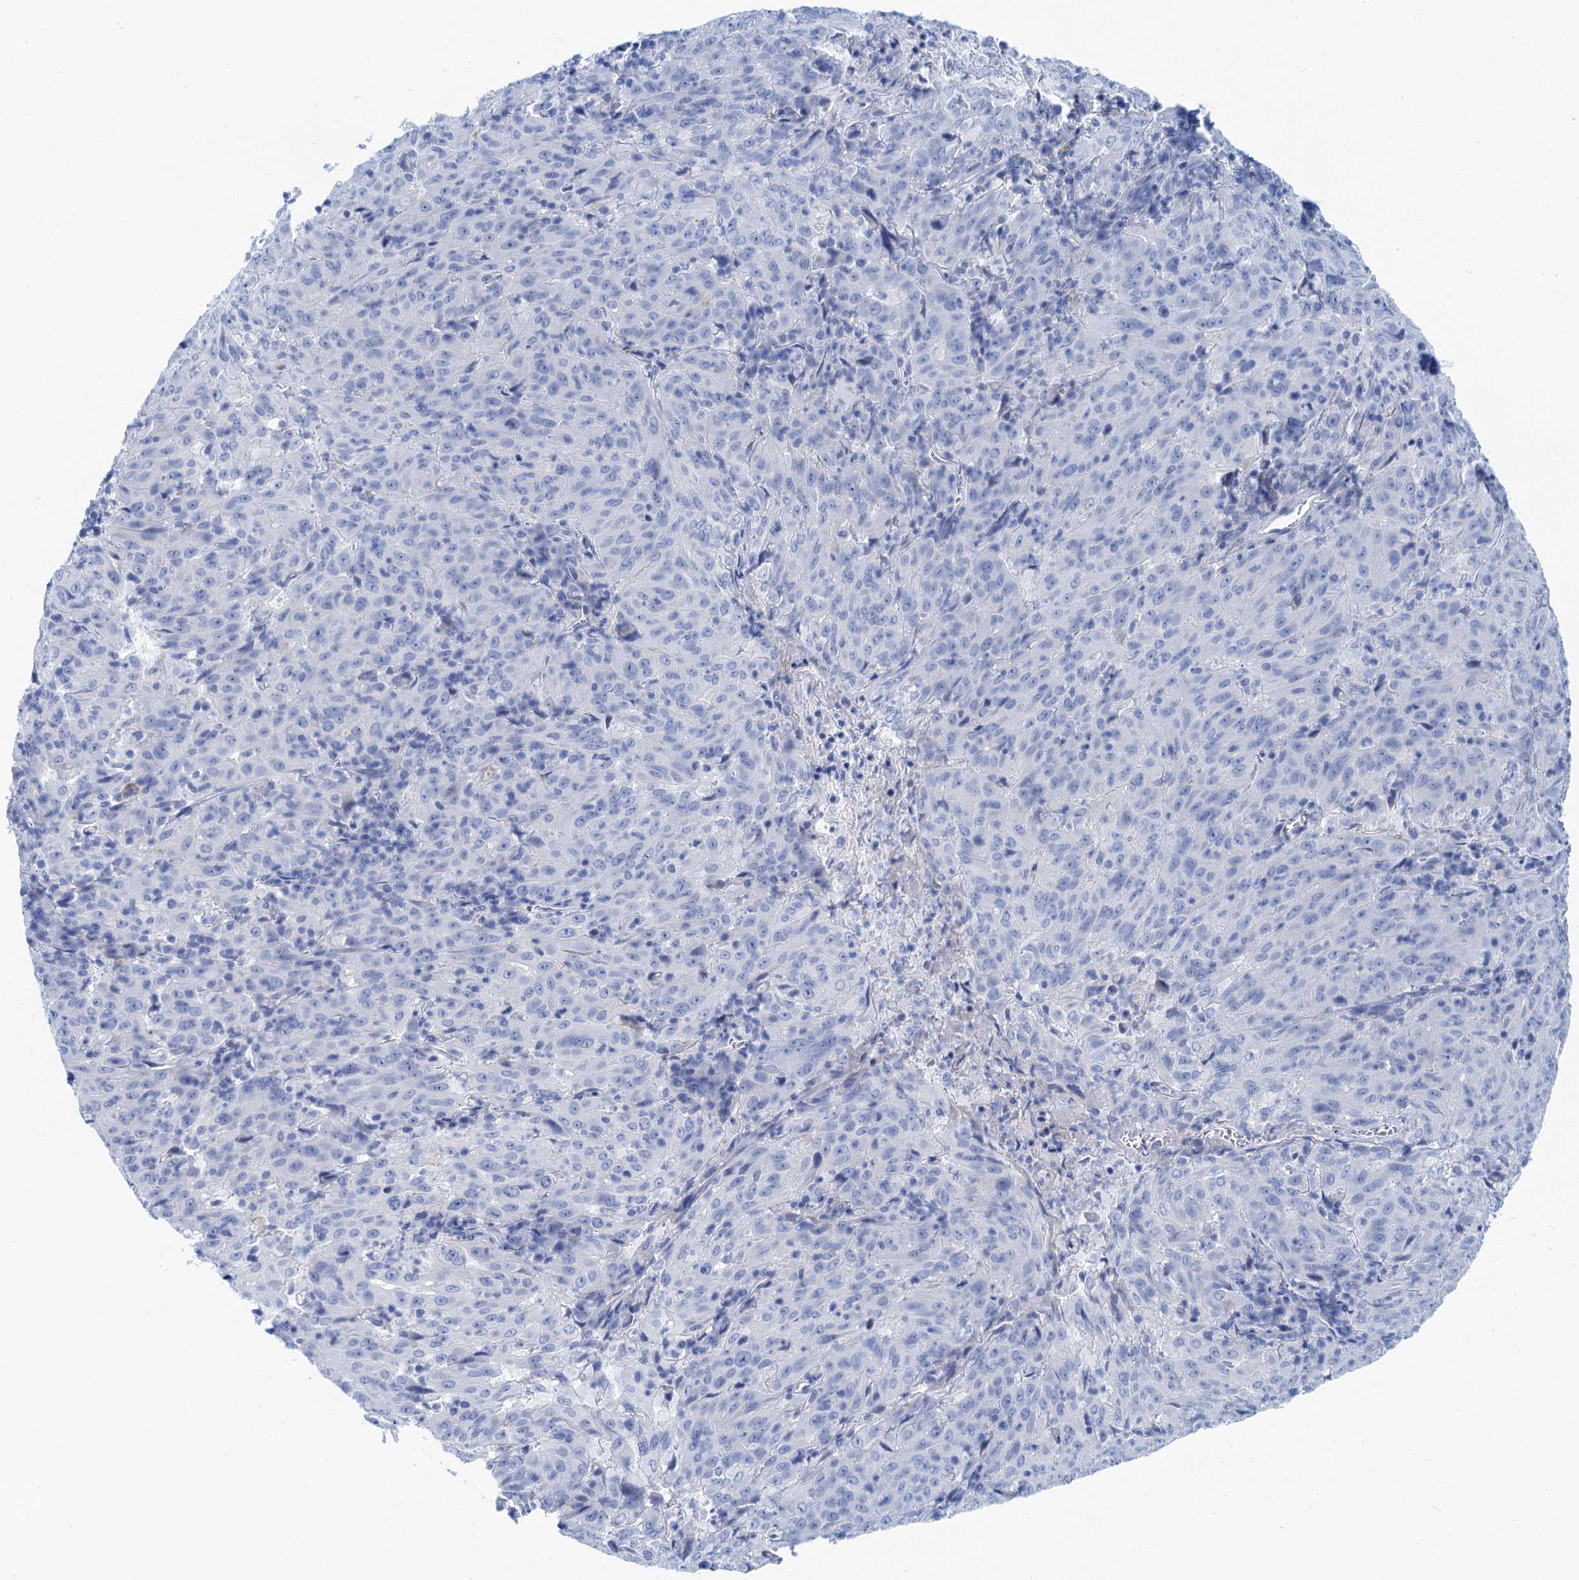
{"staining": {"intensity": "negative", "quantity": "none", "location": "none"}, "tissue": "pancreatic cancer", "cell_type": "Tumor cells", "image_type": "cancer", "snomed": [{"axis": "morphology", "description": "Adenocarcinoma, NOS"}, {"axis": "topography", "description": "Pancreas"}], "caption": "An IHC photomicrograph of adenocarcinoma (pancreatic) is shown. There is no staining in tumor cells of adenocarcinoma (pancreatic). (Stains: DAB (3,3'-diaminobenzidine) IHC with hematoxylin counter stain, Microscopy: brightfield microscopy at high magnification).", "gene": "NLRP10", "patient": {"sex": "male", "age": 63}}